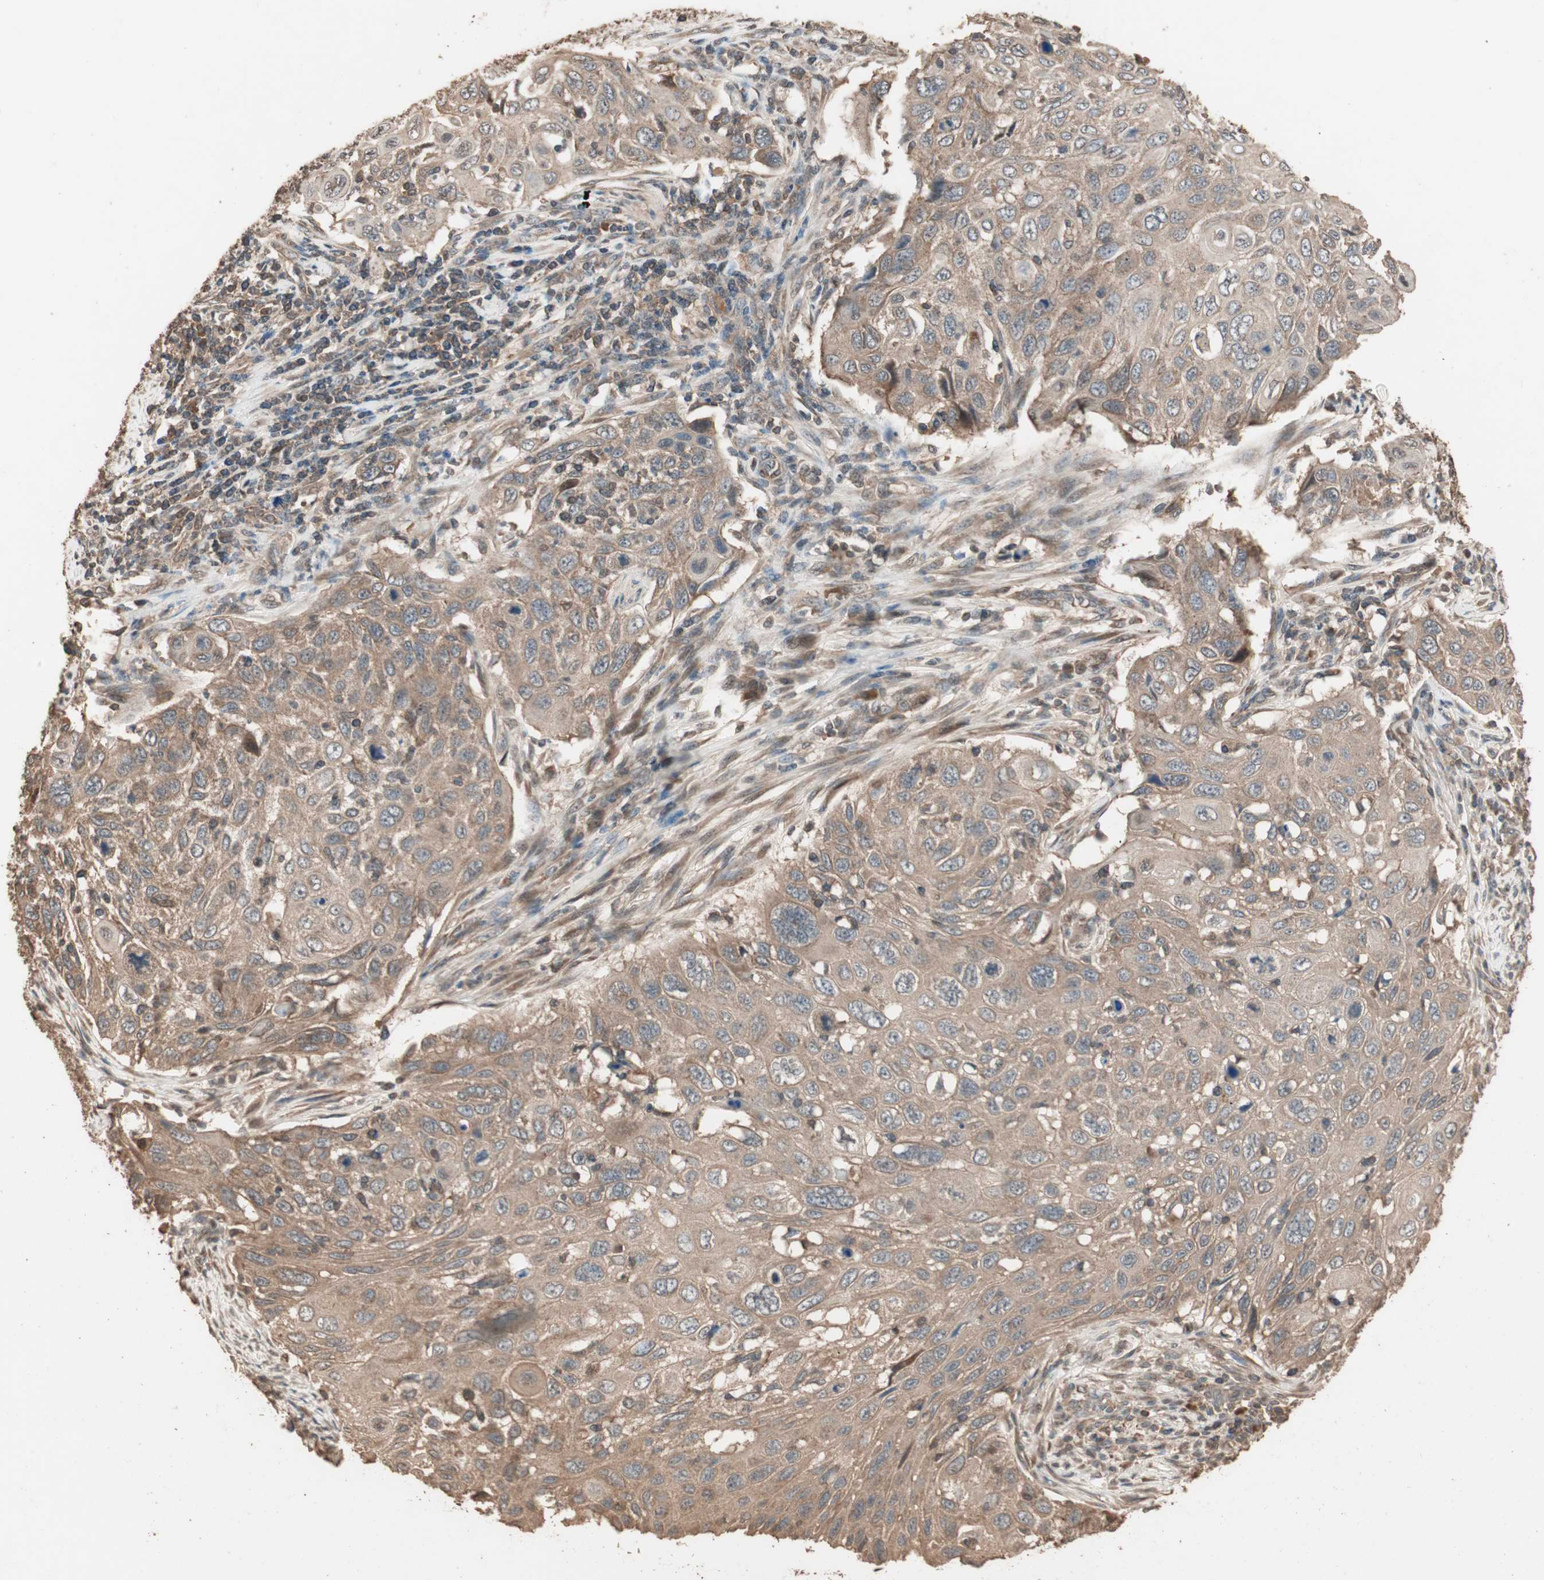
{"staining": {"intensity": "moderate", "quantity": ">75%", "location": "cytoplasmic/membranous"}, "tissue": "cervical cancer", "cell_type": "Tumor cells", "image_type": "cancer", "snomed": [{"axis": "morphology", "description": "Squamous cell carcinoma, NOS"}, {"axis": "topography", "description": "Cervix"}], "caption": "Immunohistochemistry micrograph of human cervical cancer stained for a protein (brown), which shows medium levels of moderate cytoplasmic/membranous staining in approximately >75% of tumor cells.", "gene": "USP20", "patient": {"sex": "female", "age": 70}}